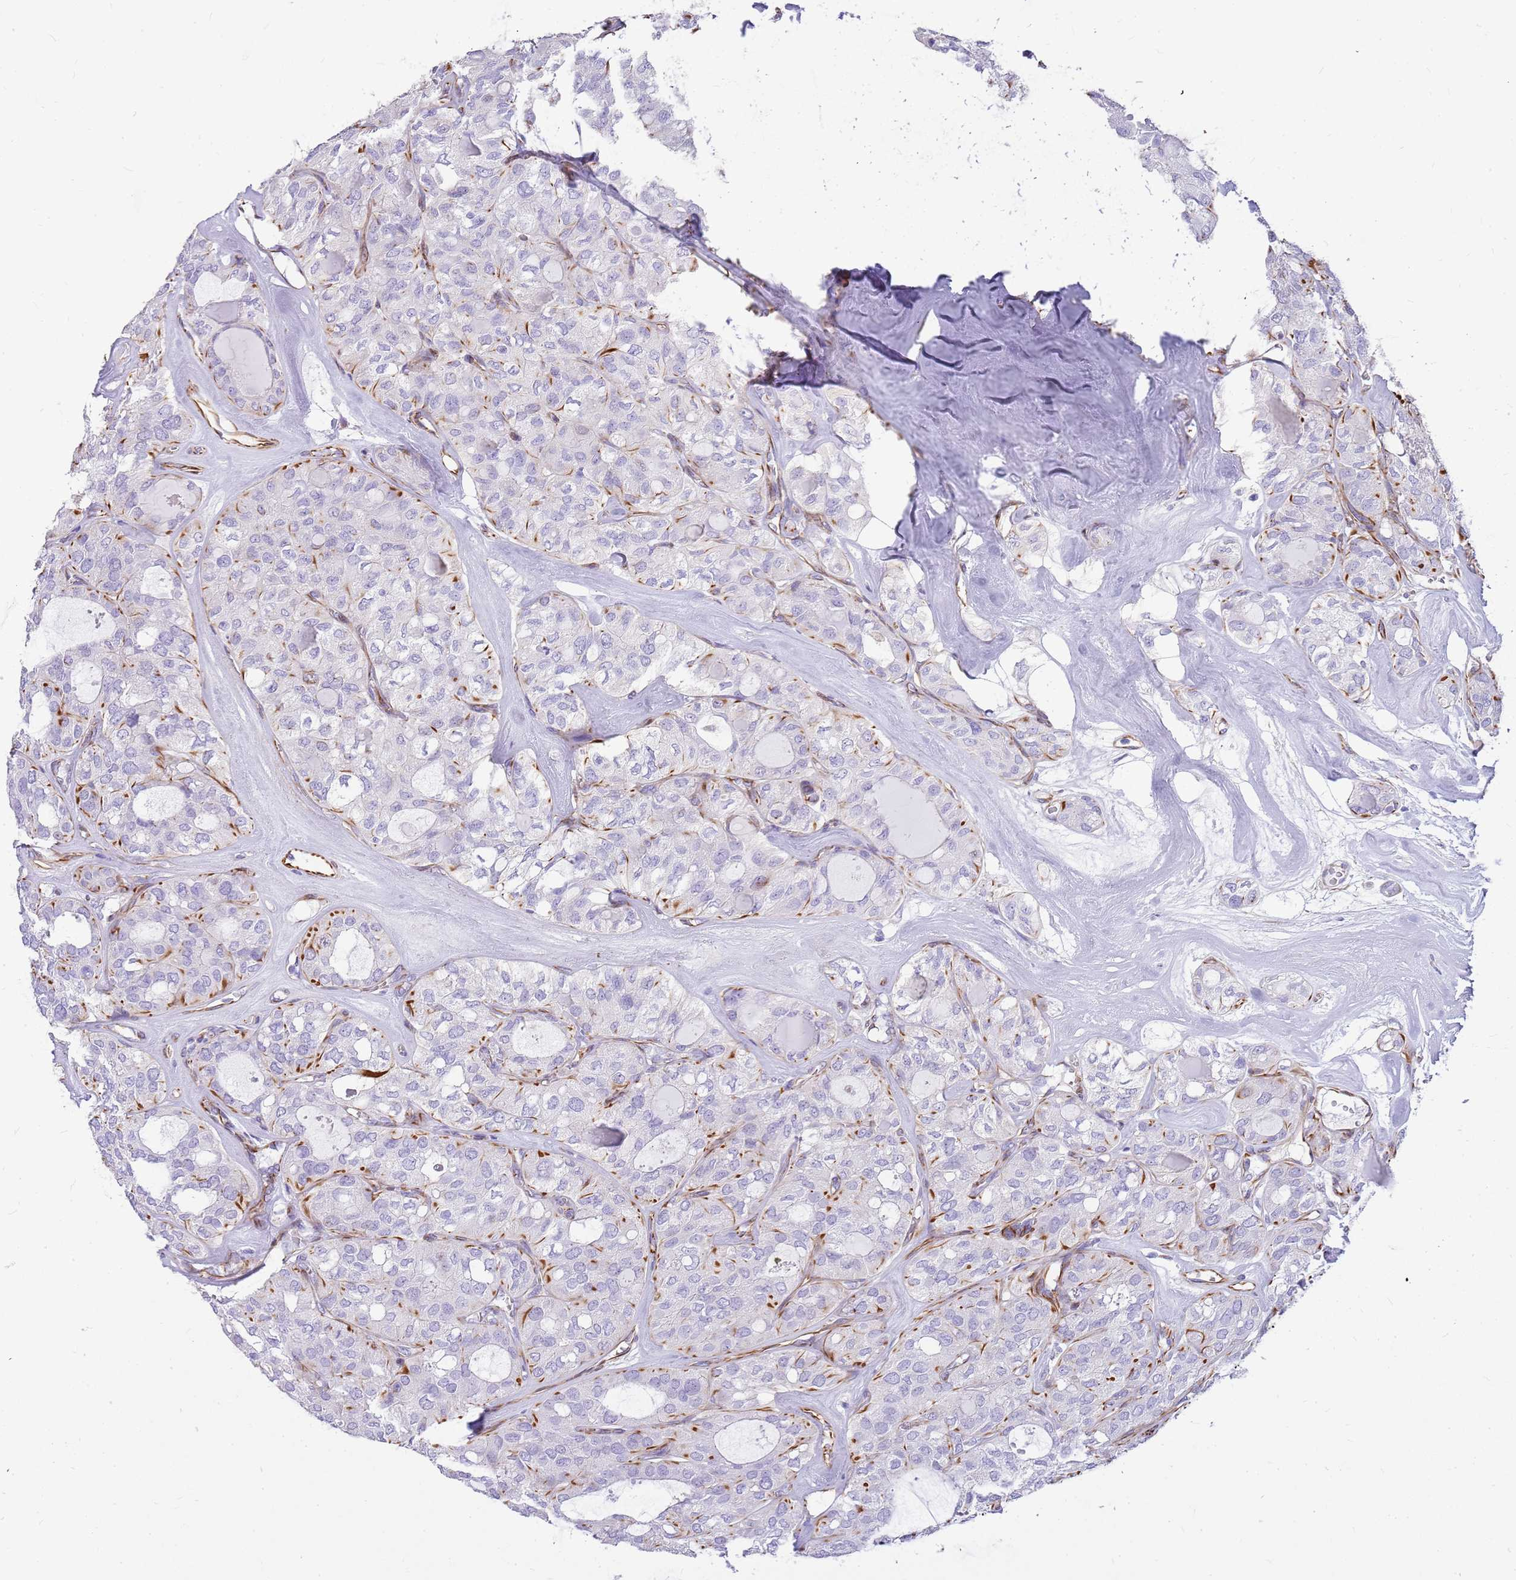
{"staining": {"intensity": "negative", "quantity": "none", "location": "none"}, "tissue": "thyroid cancer", "cell_type": "Tumor cells", "image_type": "cancer", "snomed": [{"axis": "morphology", "description": "Follicular adenoma carcinoma, NOS"}, {"axis": "topography", "description": "Thyroid gland"}], "caption": "Micrograph shows no protein staining in tumor cells of thyroid cancer (follicular adenoma carcinoma) tissue.", "gene": "ZDHHC1", "patient": {"sex": "male", "age": 75}}